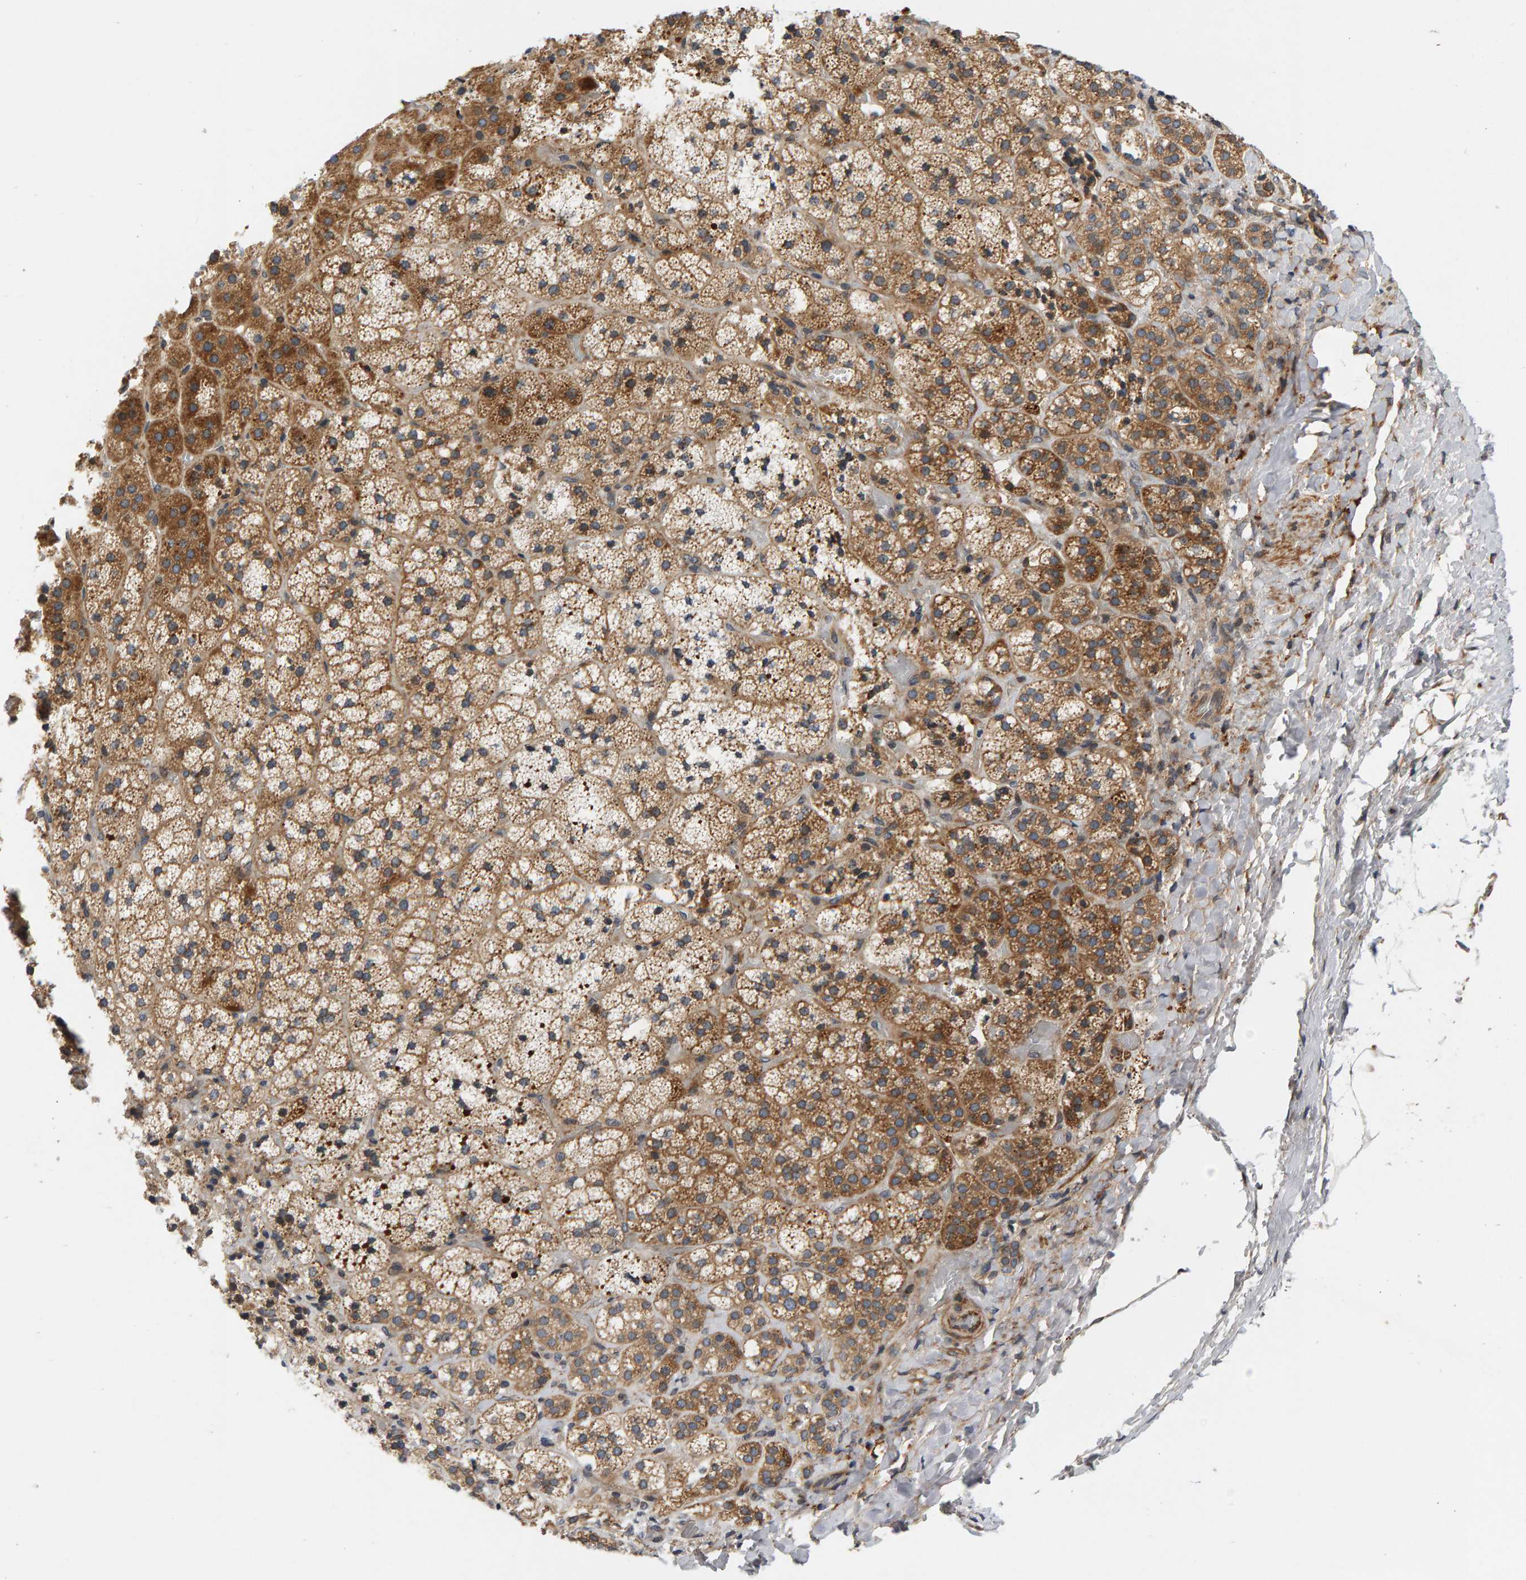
{"staining": {"intensity": "moderate", "quantity": ">75%", "location": "cytoplasmic/membranous"}, "tissue": "adrenal gland", "cell_type": "Glandular cells", "image_type": "normal", "snomed": [{"axis": "morphology", "description": "Normal tissue, NOS"}, {"axis": "topography", "description": "Adrenal gland"}], "caption": "Moderate cytoplasmic/membranous positivity for a protein is present in approximately >75% of glandular cells of normal adrenal gland using immunohistochemistry (IHC).", "gene": "BAHCC1", "patient": {"sex": "female", "age": 44}}